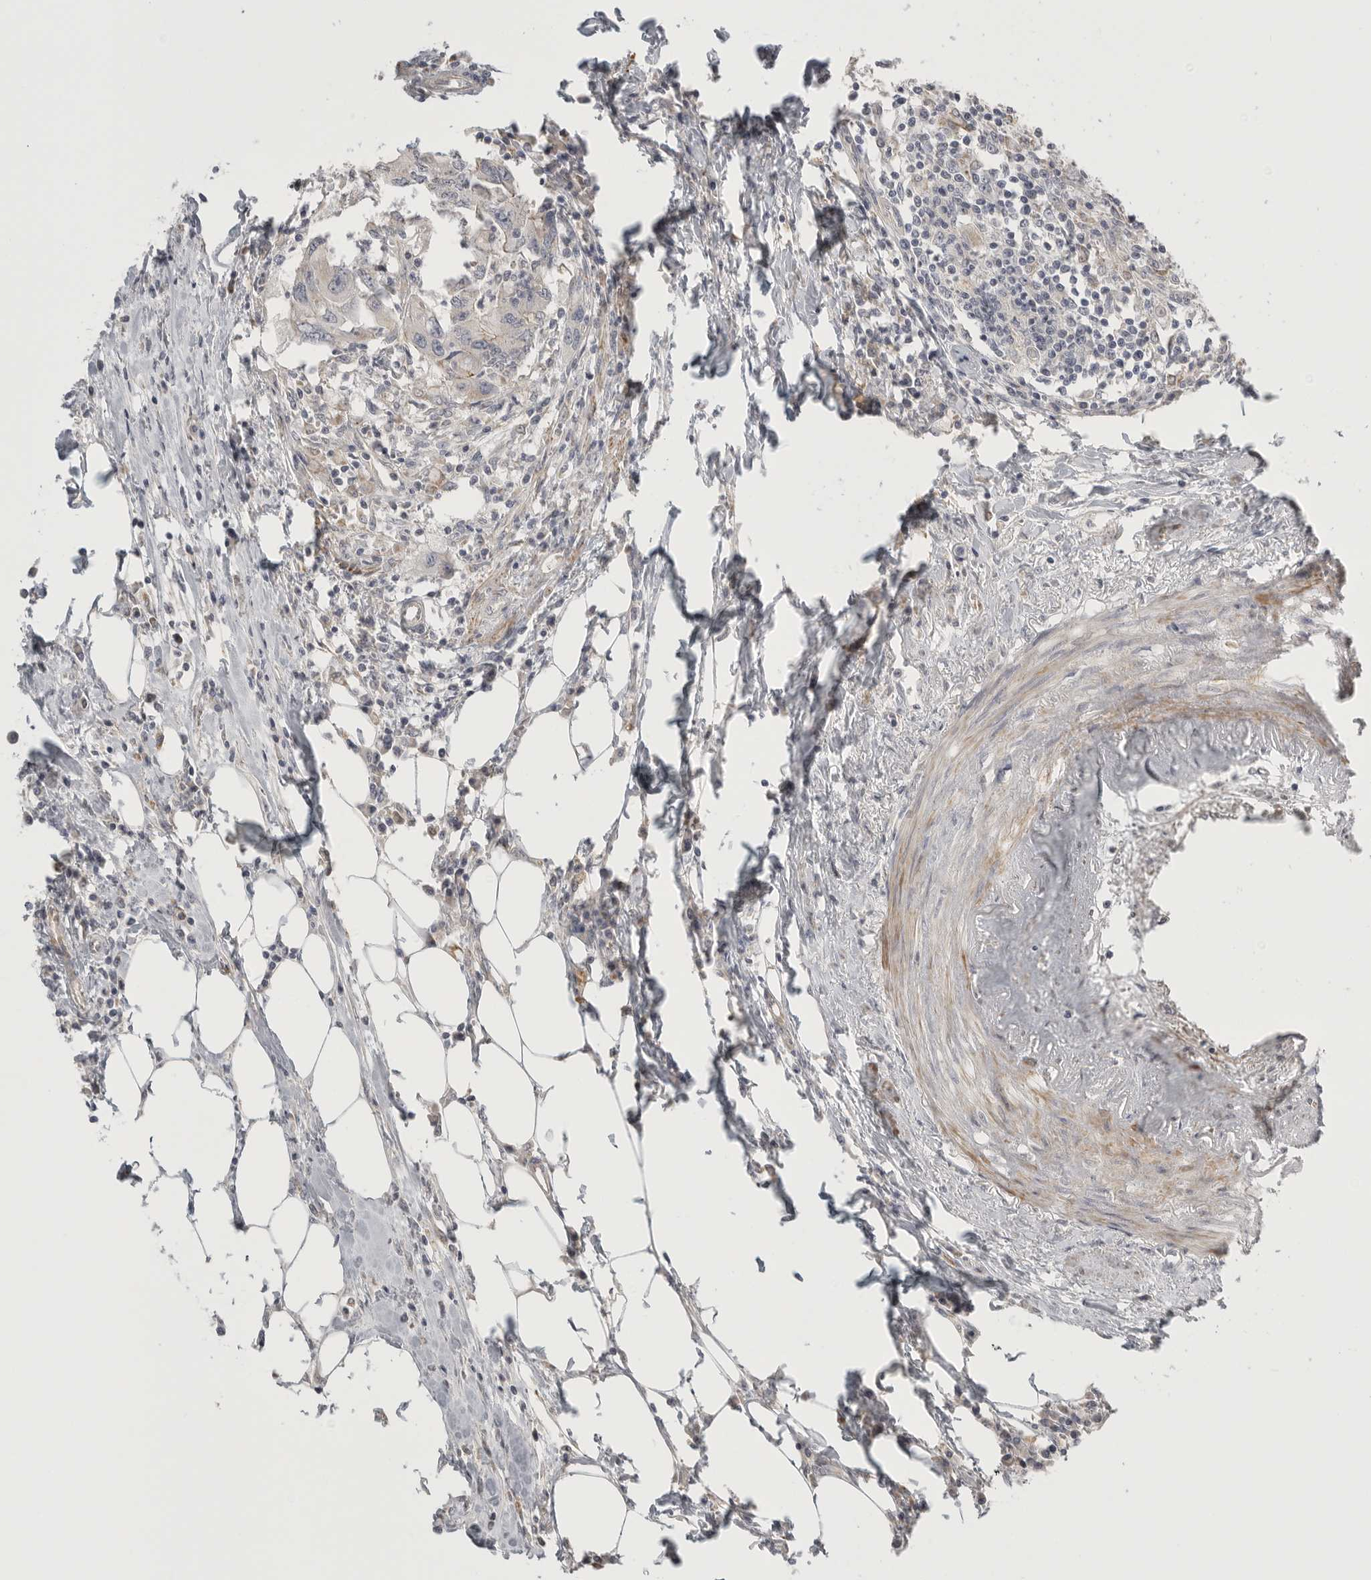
{"staining": {"intensity": "negative", "quantity": "none", "location": "none"}, "tissue": "colorectal cancer", "cell_type": "Tumor cells", "image_type": "cancer", "snomed": [{"axis": "morphology", "description": "Adenocarcinoma, NOS"}, {"axis": "topography", "description": "Colon"}], "caption": "The histopathology image displays no staining of tumor cells in colorectal adenocarcinoma. (DAB immunohistochemistry (IHC), high magnification).", "gene": "STAB2", "patient": {"sex": "male", "age": 71}}